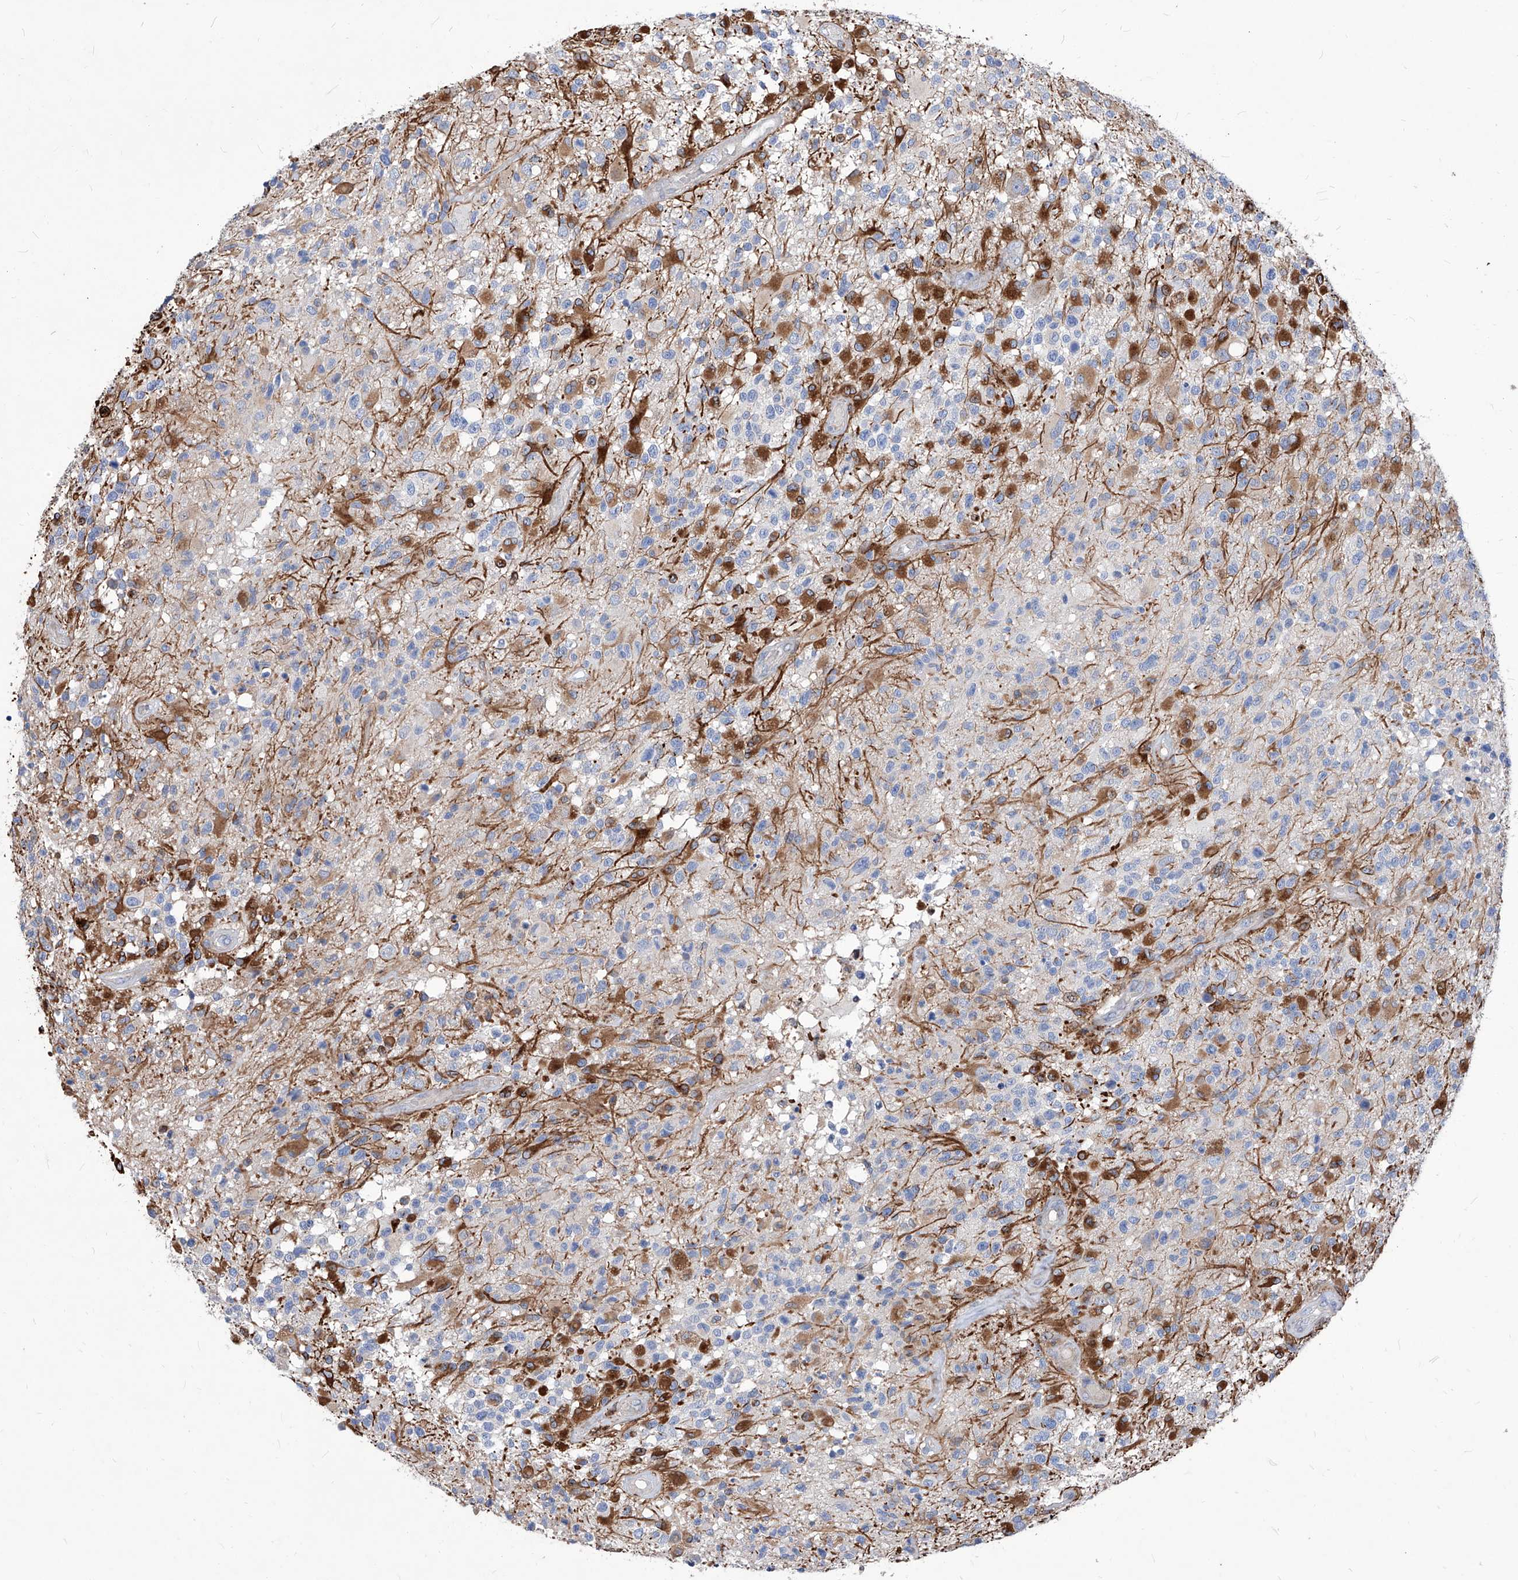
{"staining": {"intensity": "negative", "quantity": "none", "location": "none"}, "tissue": "glioma", "cell_type": "Tumor cells", "image_type": "cancer", "snomed": [{"axis": "morphology", "description": "Glioma, malignant, High grade"}, {"axis": "morphology", "description": "Glioblastoma, NOS"}, {"axis": "topography", "description": "Brain"}], "caption": "IHC micrograph of neoplastic tissue: glioma stained with DAB (3,3'-diaminobenzidine) reveals no significant protein staining in tumor cells.", "gene": "UBOX5", "patient": {"sex": "male", "age": 60}}